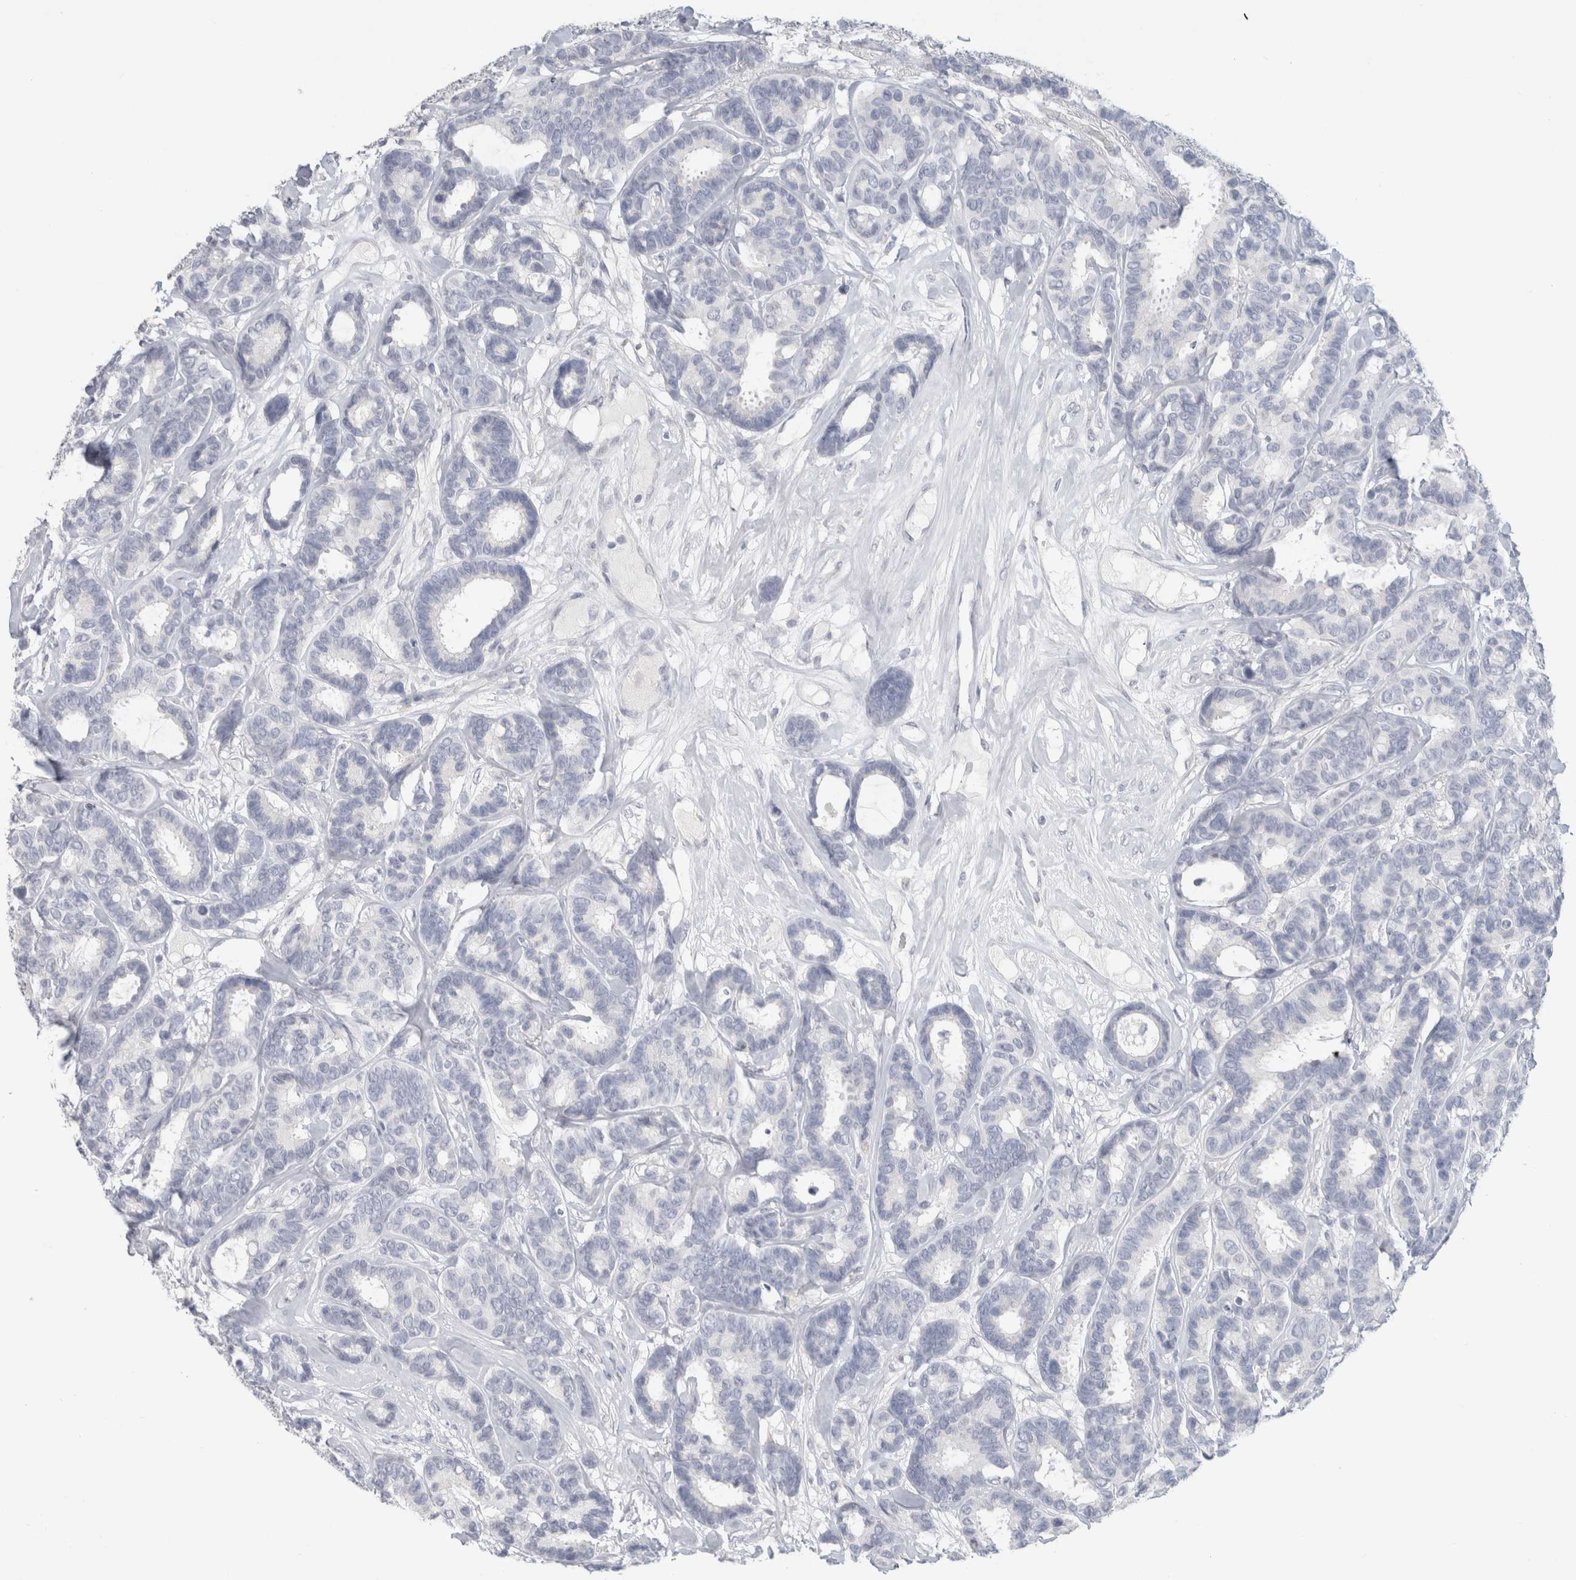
{"staining": {"intensity": "negative", "quantity": "none", "location": "none"}, "tissue": "breast cancer", "cell_type": "Tumor cells", "image_type": "cancer", "snomed": [{"axis": "morphology", "description": "Duct carcinoma"}, {"axis": "topography", "description": "Breast"}], "caption": "Tumor cells show no significant protein positivity in breast cancer. Nuclei are stained in blue.", "gene": "SLC6A1", "patient": {"sex": "female", "age": 87}}